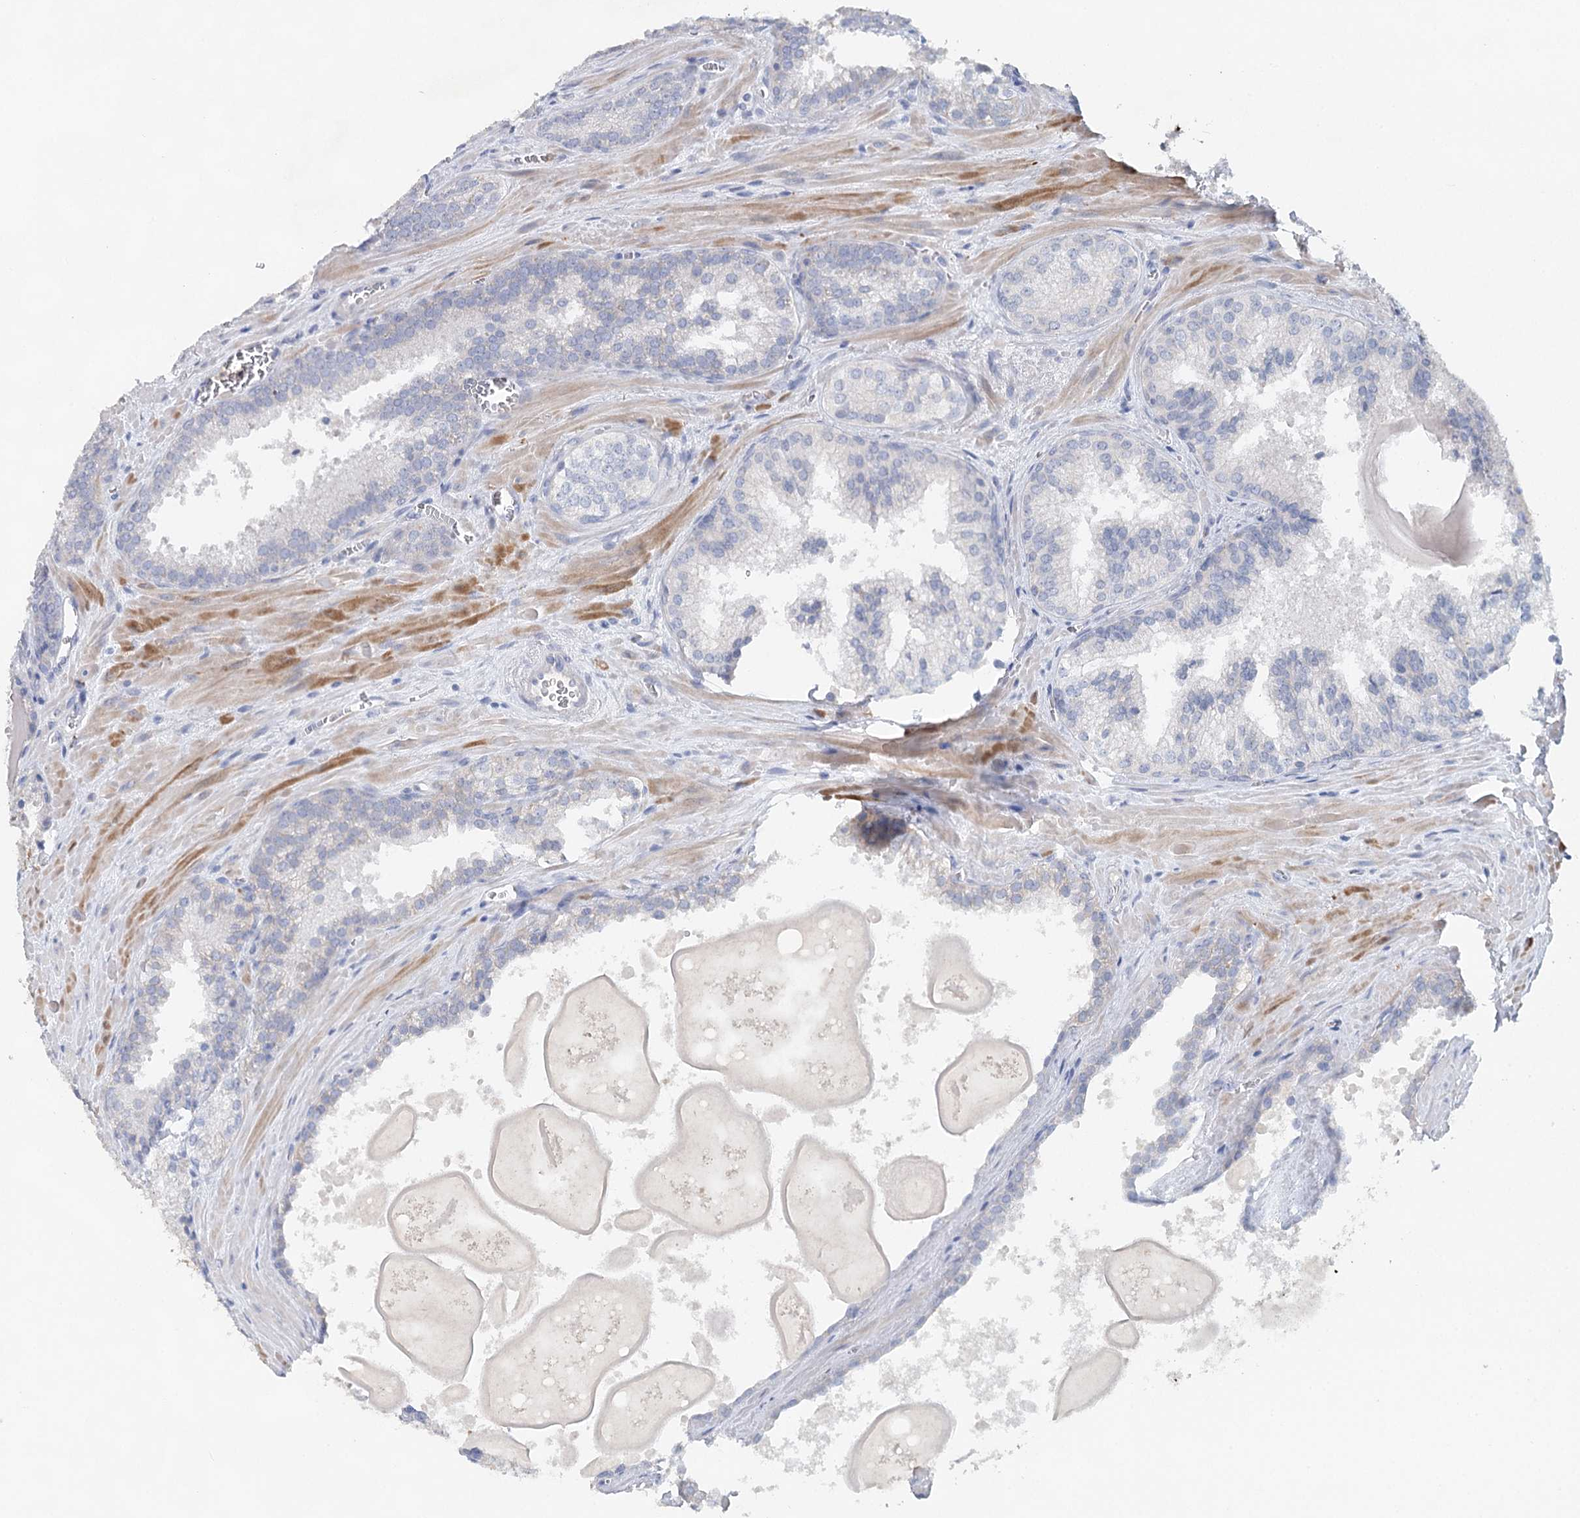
{"staining": {"intensity": "negative", "quantity": "none", "location": "none"}, "tissue": "prostate cancer", "cell_type": "Tumor cells", "image_type": "cancer", "snomed": [{"axis": "morphology", "description": "Adenocarcinoma, High grade"}, {"axis": "topography", "description": "Prostate"}], "caption": "High magnification brightfield microscopy of prostate cancer stained with DAB (brown) and counterstained with hematoxylin (blue): tumor cells show no significant staining. The staining is performed using DAB brown chromogen with nuclei counter-stained in using hematoxylin.", "gene": "MYL6B", "patient": {"sex": "male", "age": 66}}